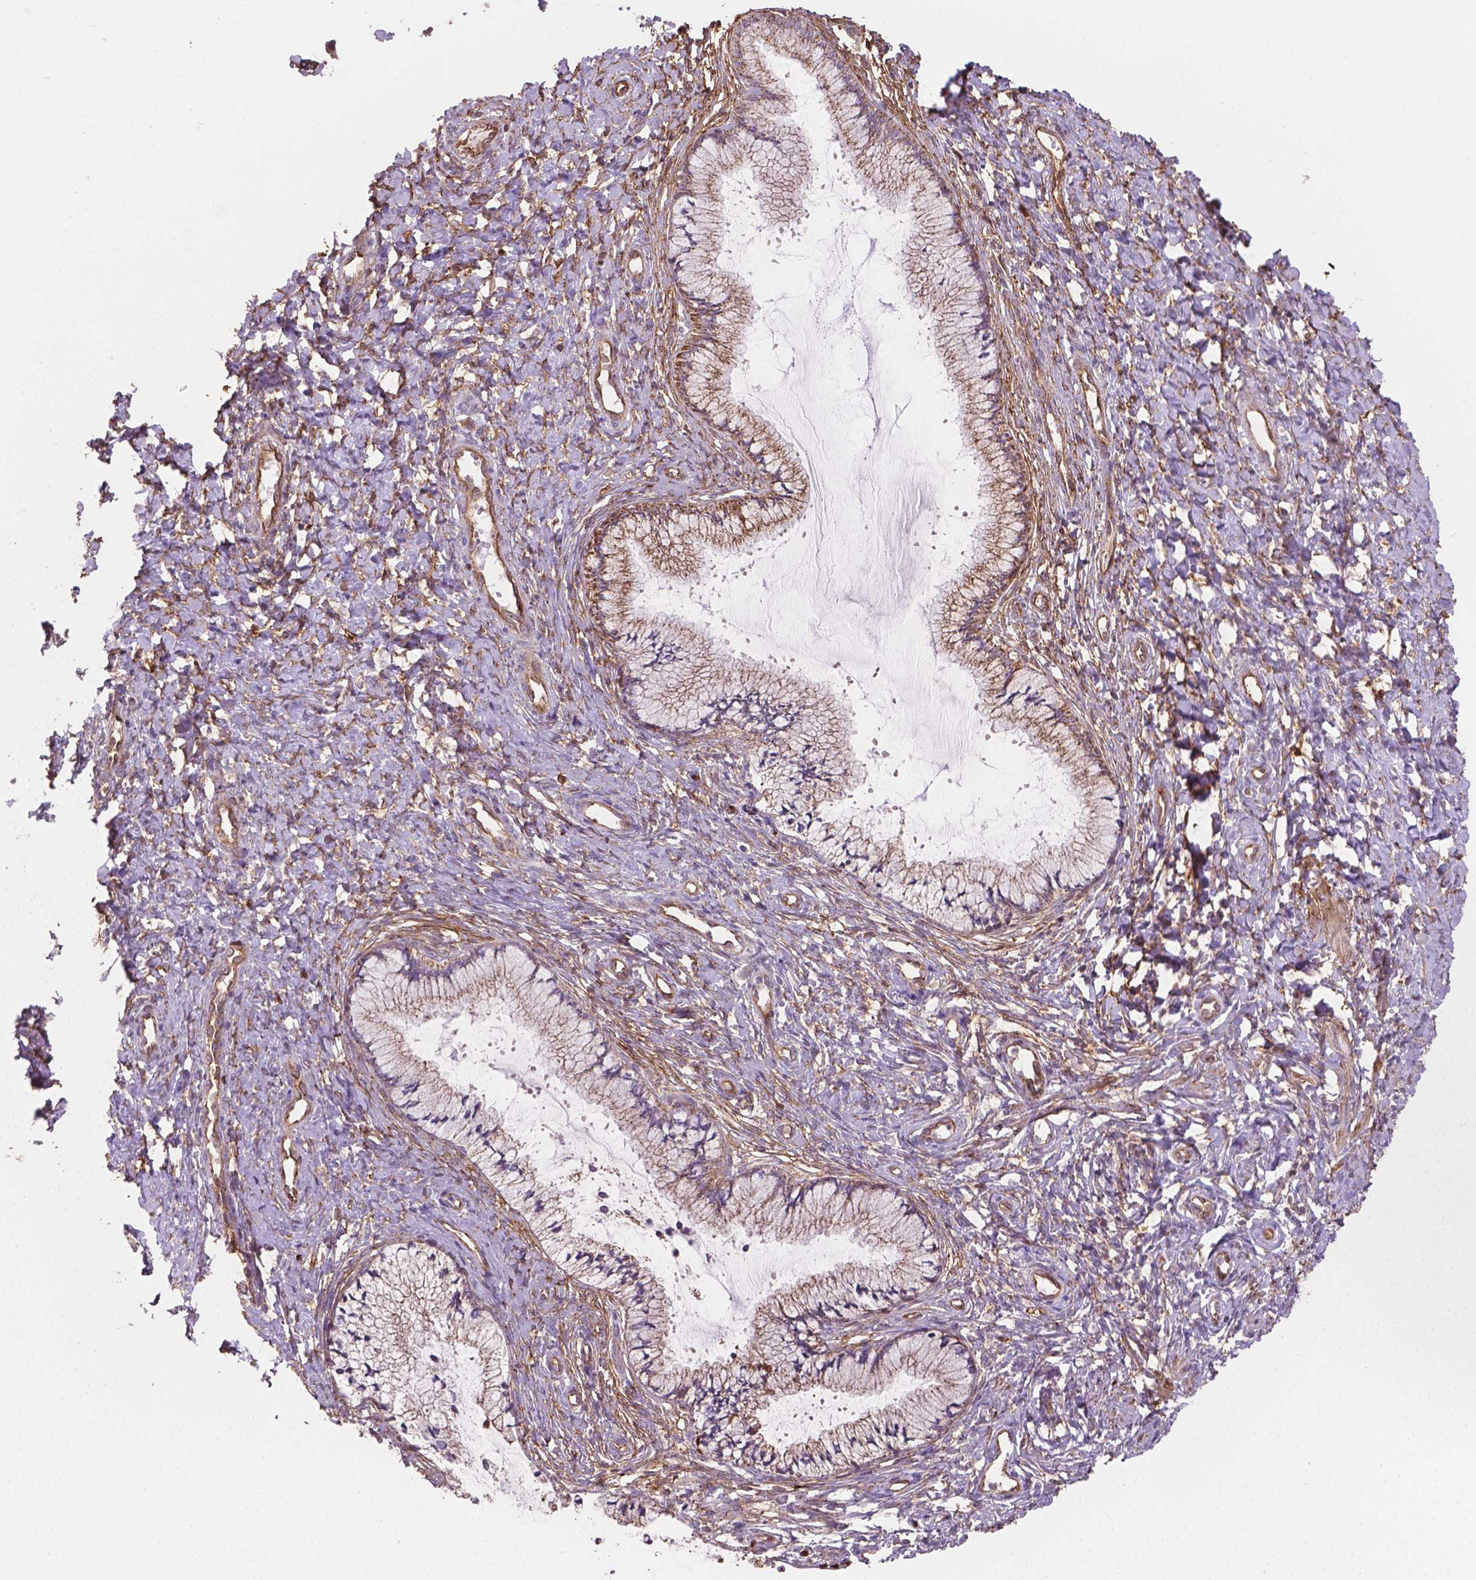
{"staining": {"intensity": "weak", "quantity": "25%-75%", "location": "cytoplasmic/membranous"}, "tissue": "cervix", "cell_type": "Glandular cells", "image_type": "normal", "snomed": [{"axis": "morphology", "description": "Normal tissue, NOS"}, {"axis": "topography", "description": "Cervix"}], "caption": "An IHC image of normal tissue is shown. Protein staining in brown shows weak cytoplasmic/membranous positivity in cervix within glandular cells. The staining is performed using DAB brown chromogen to label protein expression. The nuclei are counter-stained blue using hematoxylin.", "gene": "TCAF1", "patient": {"sex": "female", "age": 37}}